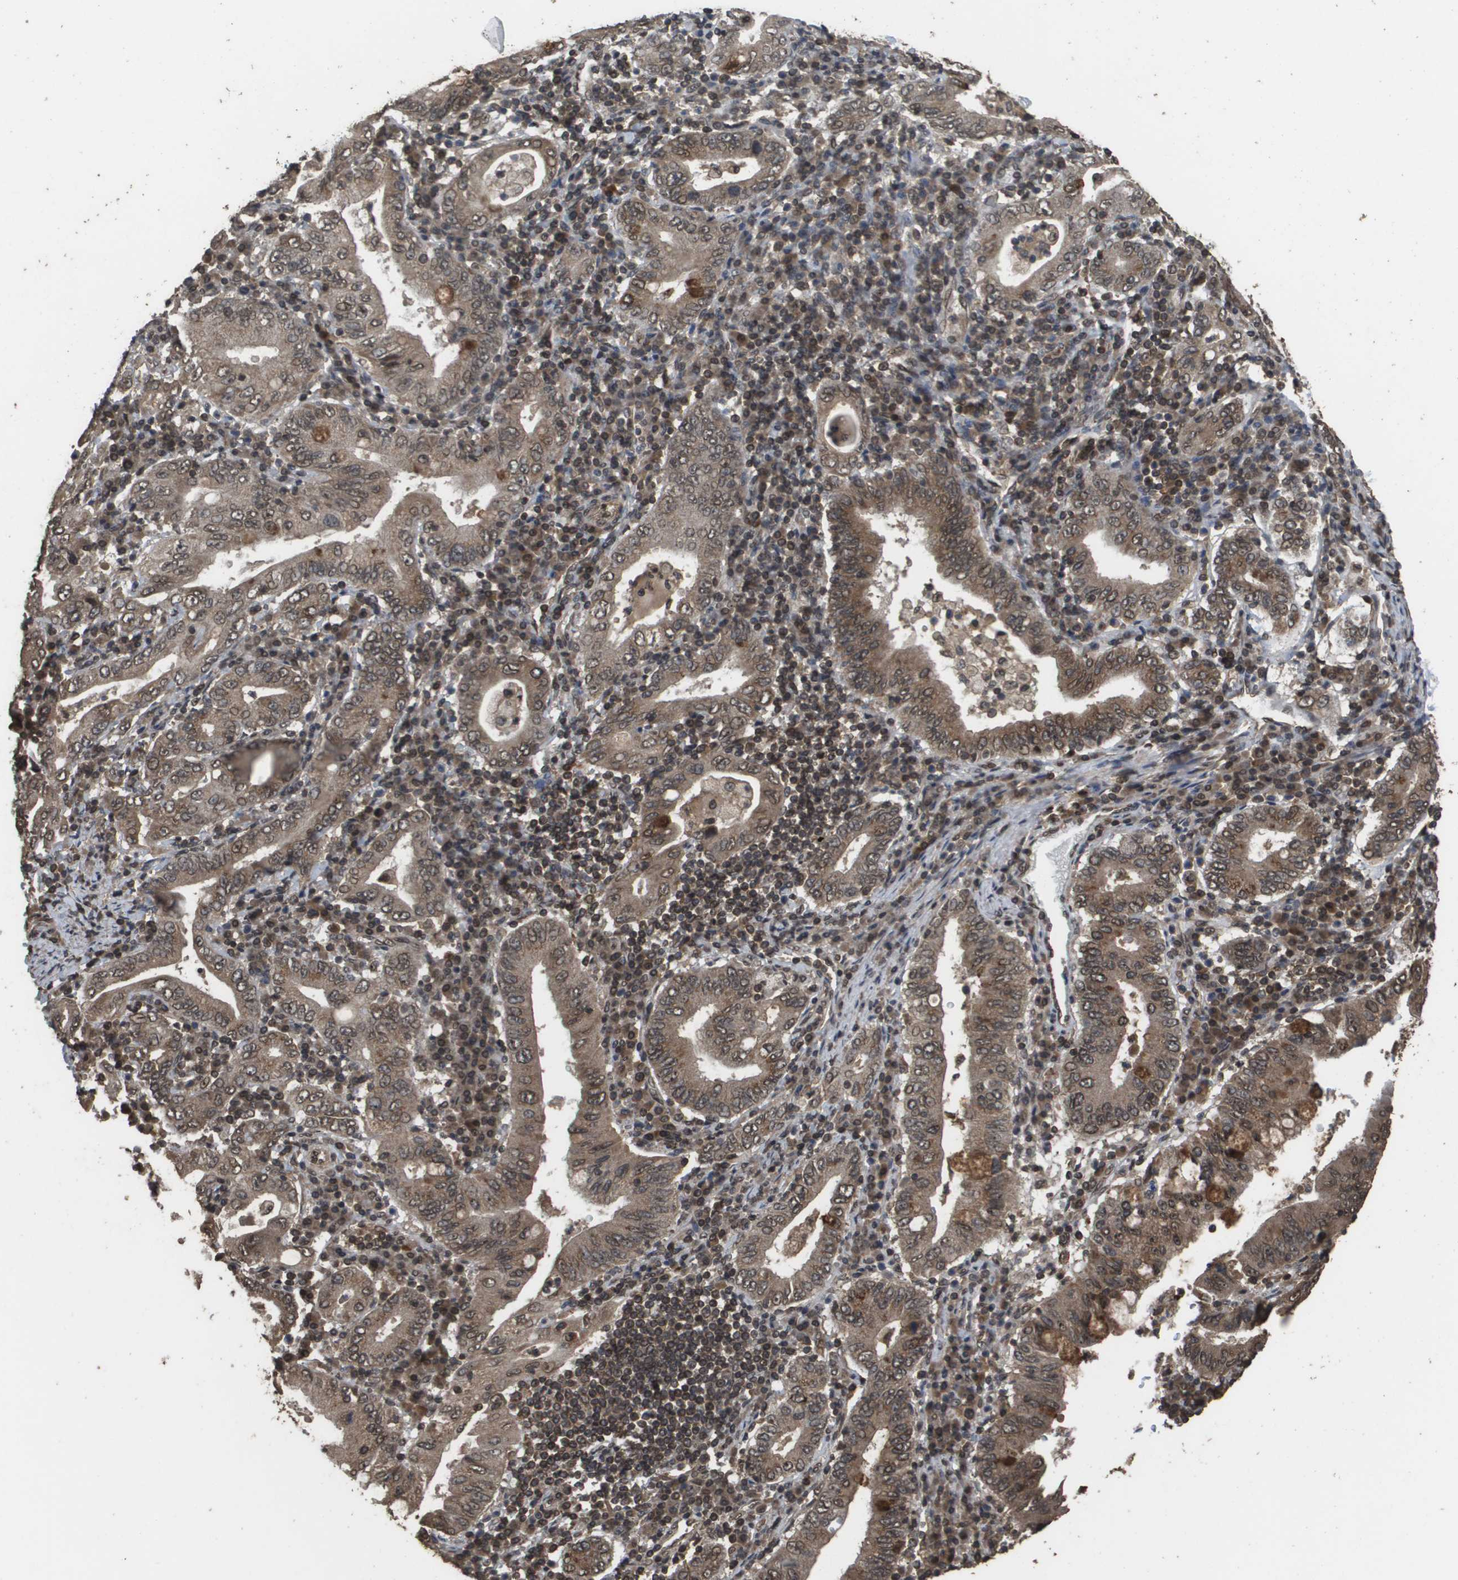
{"staining": {"intensity": "moderate", "quantity": ">75%", "location": "cytoplasmic/membranous"}, "tissue": "stomach cancer", "cell_type": "Tumor cells", "image_type": "cancer", "snomed": [{"axis": "morphology", "description": "Normal tissue, NOS"}, {"axis": "morphology", "description": "Adenocarcinoma, NOS"}, {"axis": "topography", "description": "Esophagus"}, {"axis": "topography", "description": "Stomach, upper"}, {"axis": "topography", "description": "Peripheral nerve tissue"}], "caption": "Human stomach cancer stained with a protein marker exhibits moderate staining in tumor cells.", "gene": "AXIN2", "patient": {"sex": "male", "age": 62}}